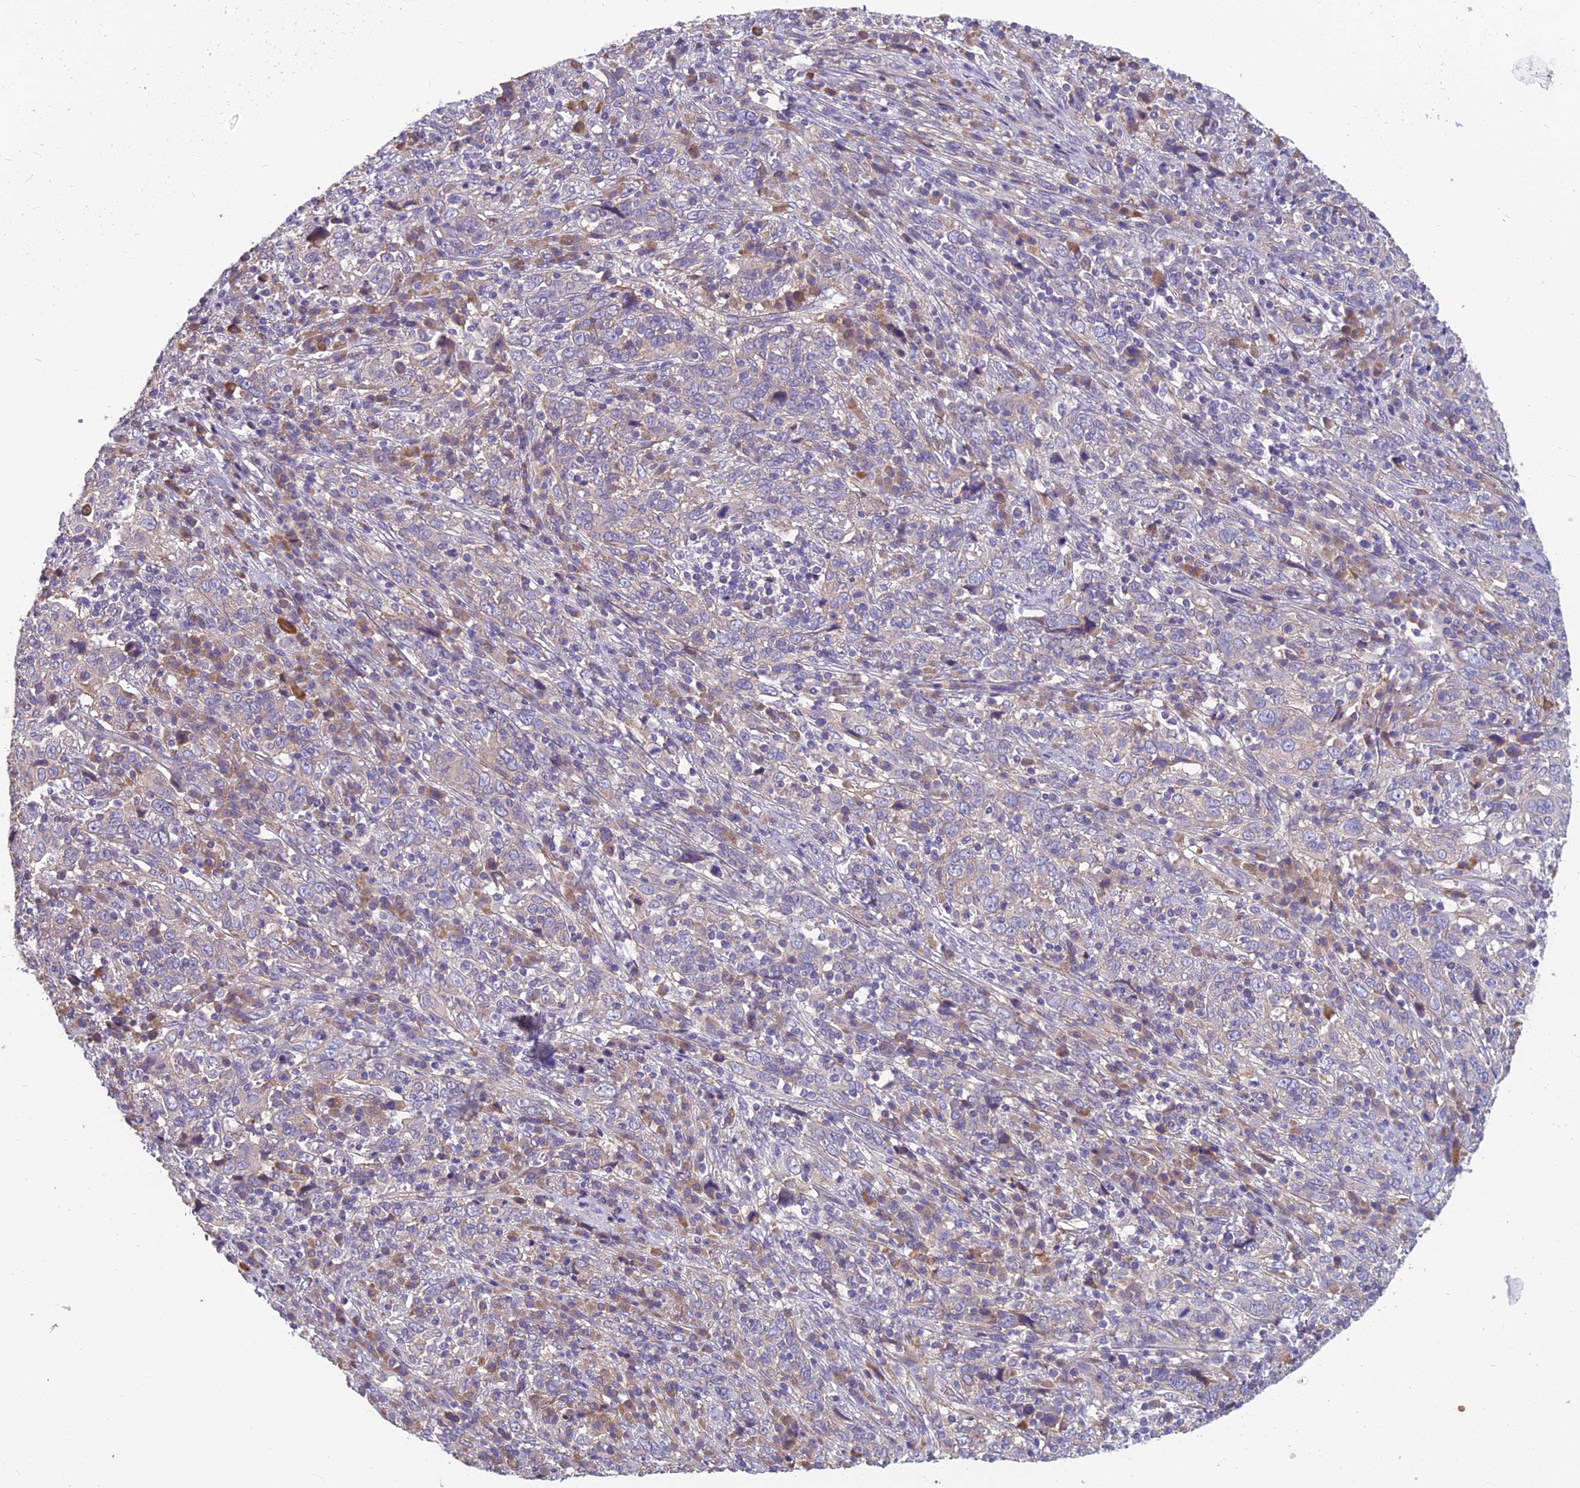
{"staining": {"intensity": "weak", "quantity": "<25%", "location": "cytoplasmic/membranous"}, "tissue": "cervical cancer", "cell_type": "Tumor cells", "image_type": "cancer", "snomed": [{"axis": "morphology", "description": "Squamous cell carcinoma, NOS"}, {"axis": "topography", "description": "Cervix"}], "caption": "Tumor cells are negative for protein expression in human squamous cell carcinoma (cervical).", "gene": "TSPAN15", "patient": {"sex": "female", "age": 46}}